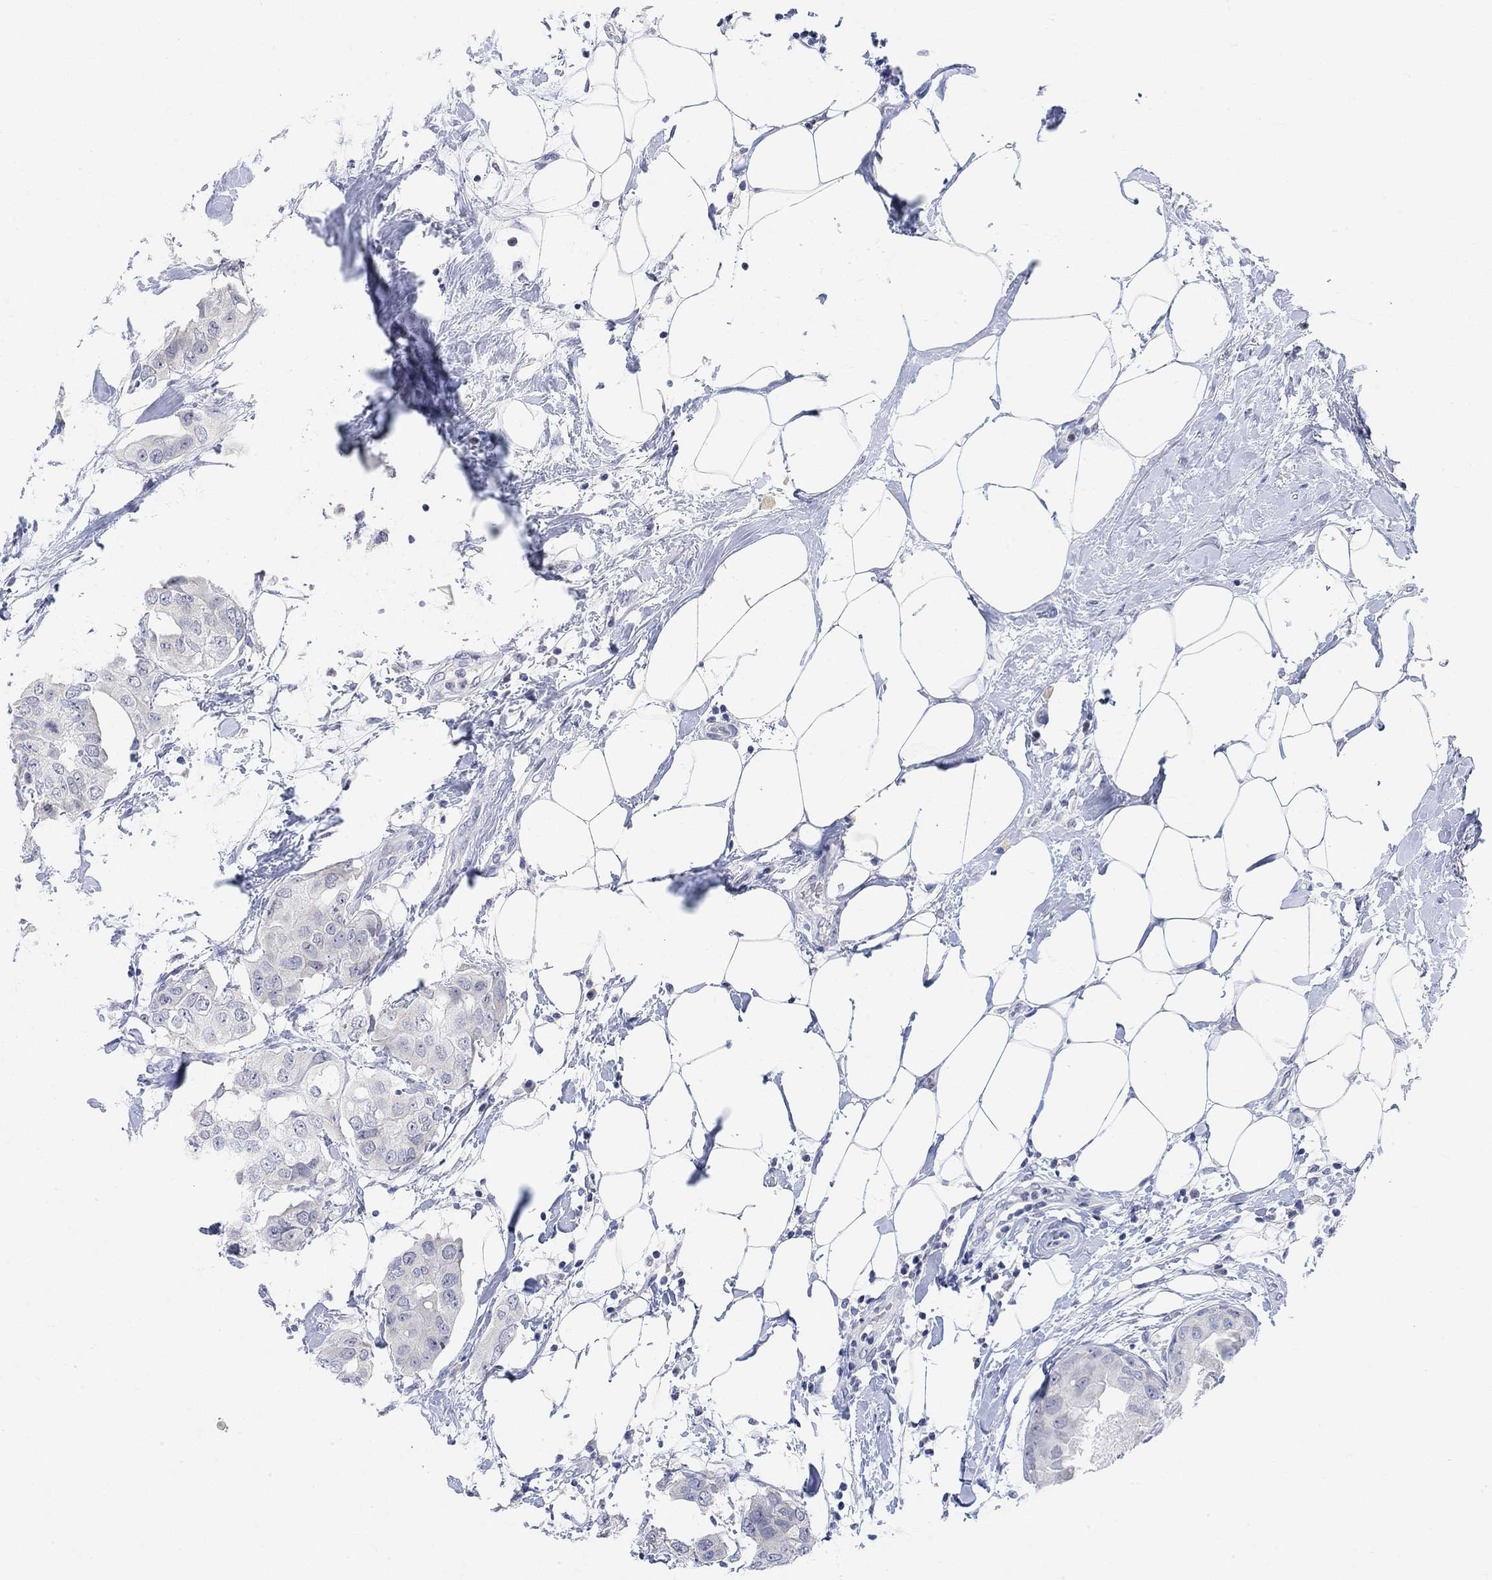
{"staining": {"intensity": "negative", "quantity": "none", "location": "none"}, "tissue": "breast cancer", "cell_type": "Tumor cells", "image_type": "cancer", "snomed": [{"axis": "morphology", "description": "Normal tissue, NOS"}, {"axis": "morphology", "description": "Duct carcinoma"}, {"axis": "topography", "description": "Breast"}], "caption": "This is a histopathology image of IHC staining of breast cancer (infiltrating ductal carcinoma), which shows no expression in tumor cells.", "gene": "ATP6V1E2", "patient": {"sex": "female", "age": 40}}